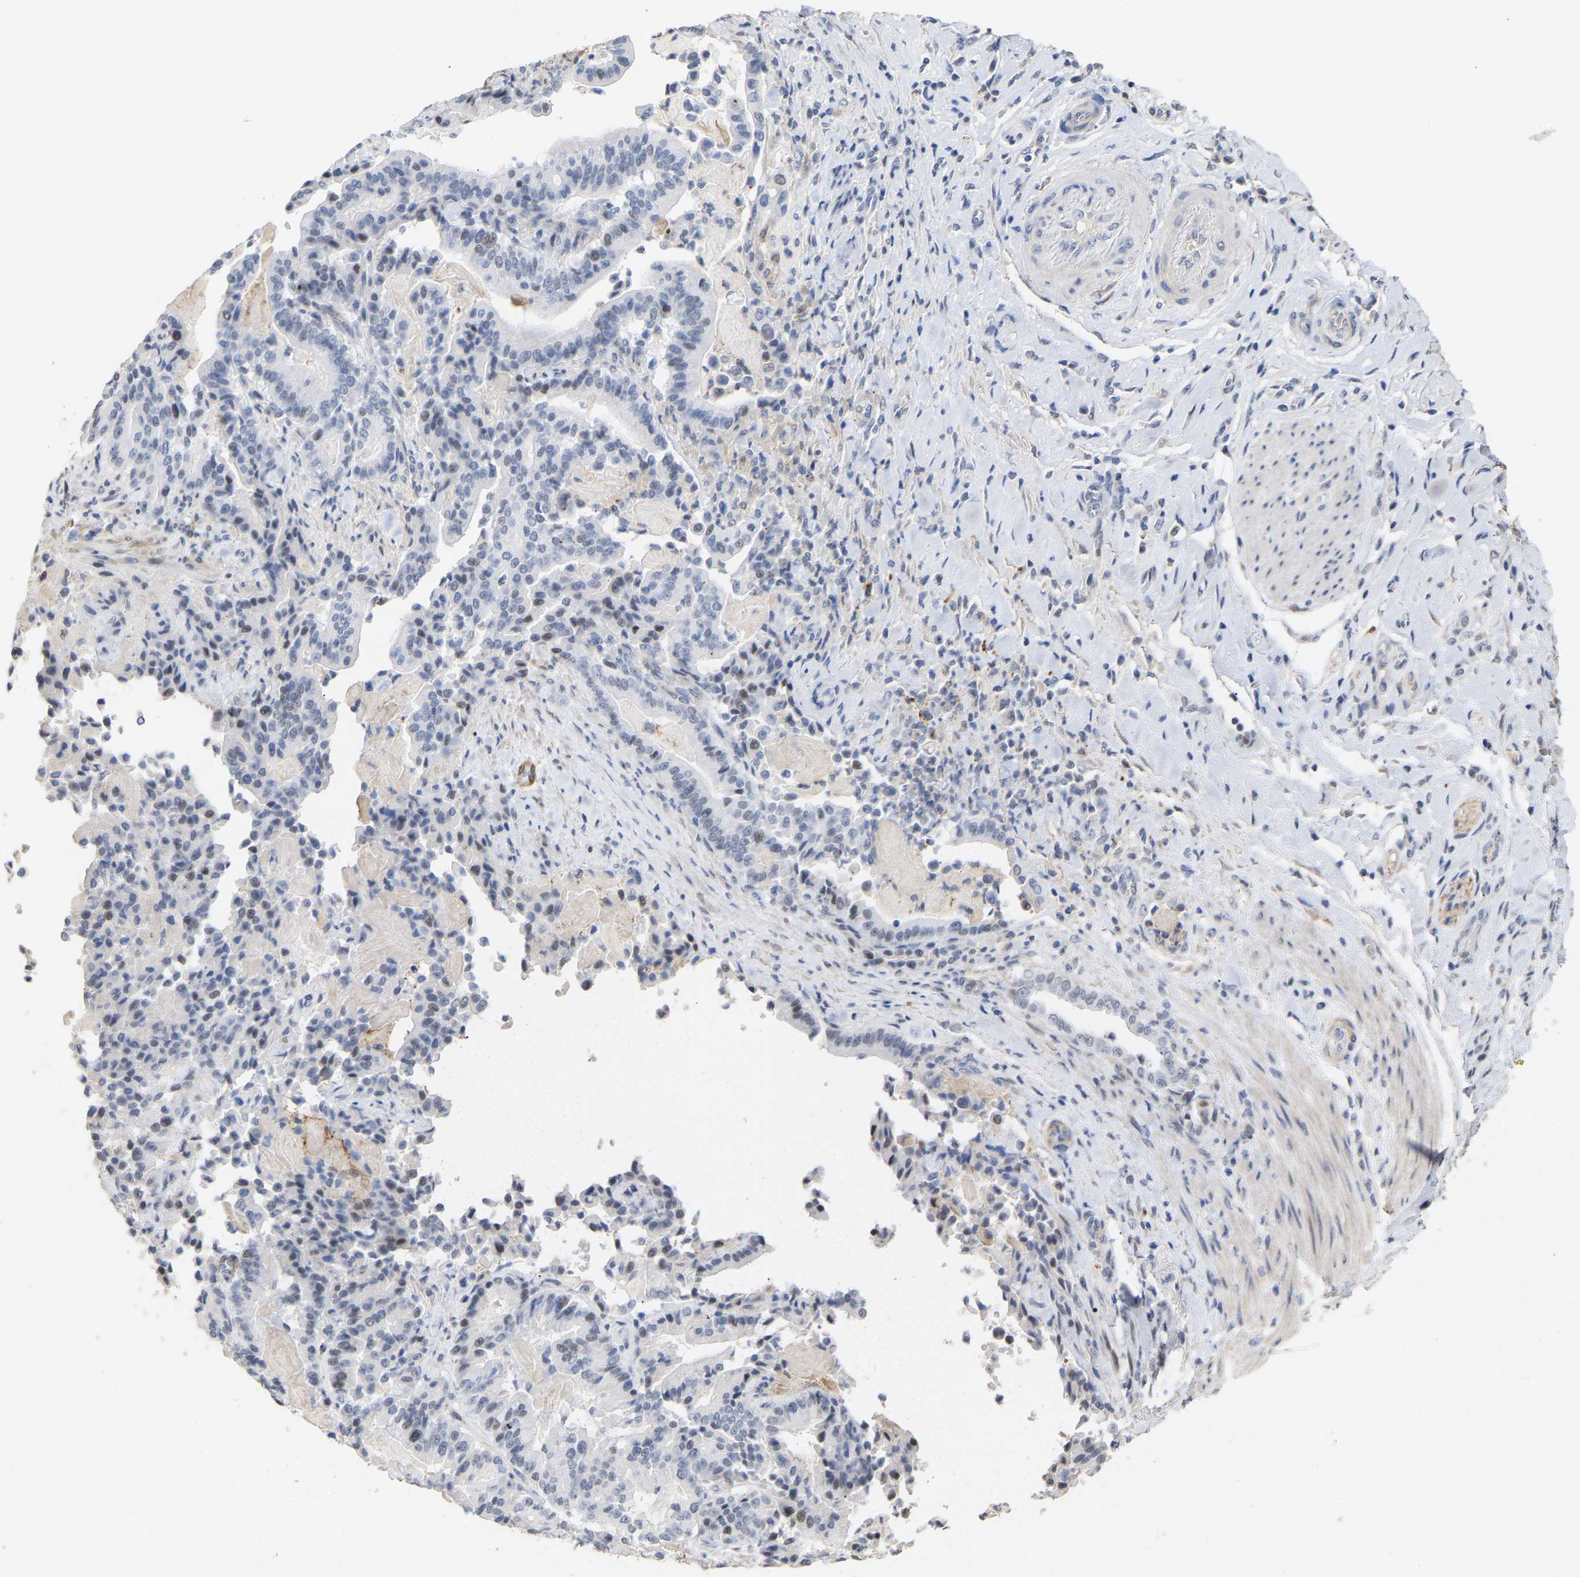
{"staining": {"intensity": "moderate", "quantity": "<25%", "location": "nuclear"}, "tissue": "pancreatic cancer", "cell_type": "Tumor cells", "image_type": "cancer", "snomed": [{"axis": "morphology", "description": "Normal tissue, NOS"}, {"axis": "morphology", "description": "Adenocarcinoma, NOS"}, {"axis": "topography", "description": "Pancreas"}], "caption": "DAB (3,3'-diaminobenzidine) immunohistochemical staining of human pancreatic adenocarcinoma reveals moderate nuclear protein expression in approximately <25% of tumor cells.", "gene": "AMPH", "patient": {"sex": "male", "age": 63}}